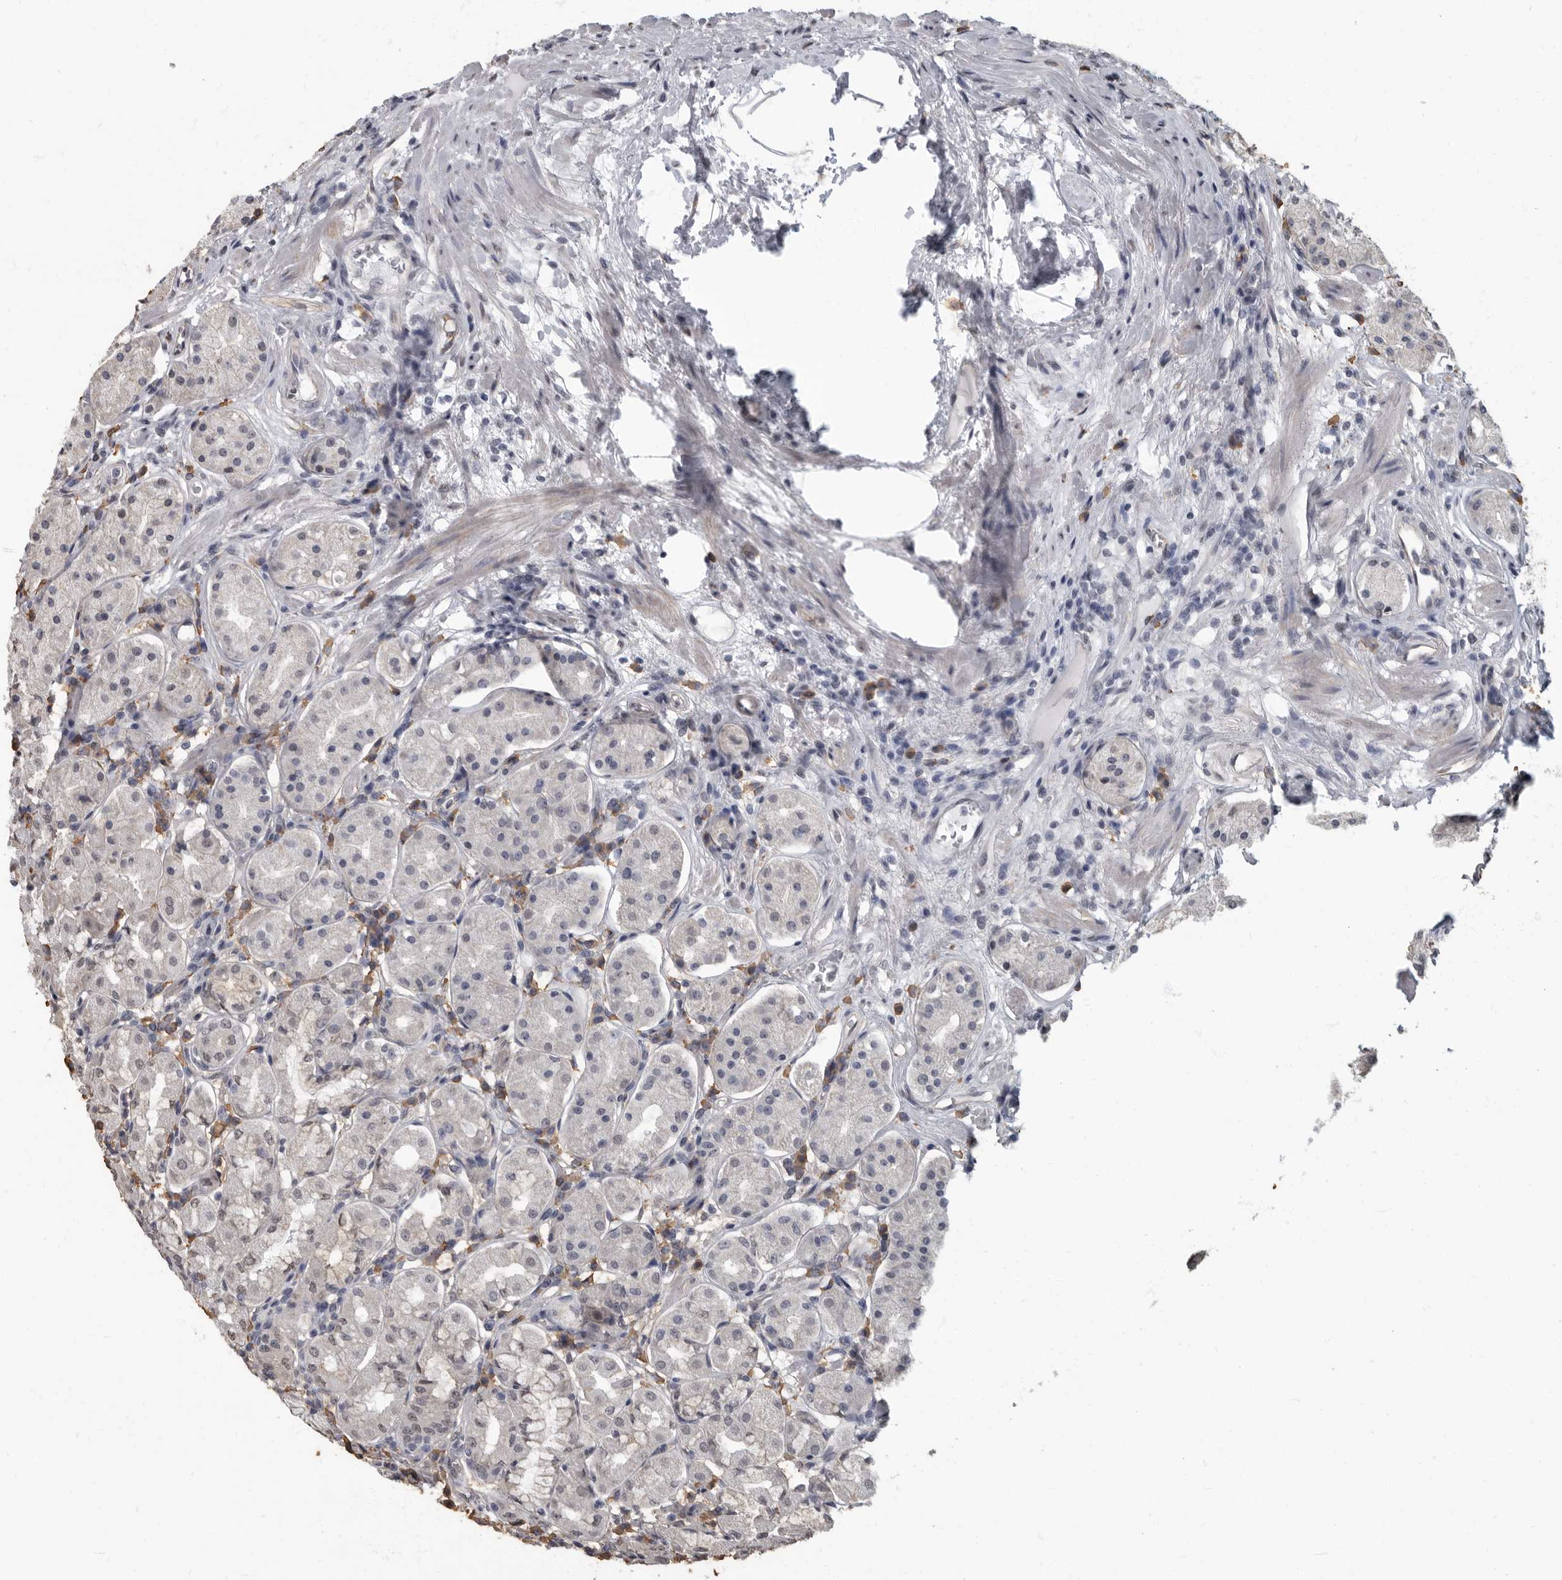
{"staining": {"intensity": "negative", "quantity": "none", "location": "none"}, "tissue": "stomach", "cell_type": "Glandular cells", "image_type": "normal", "snomed": [{"axis": "morphology", "description": "Normal tissue, NOS"}, {"axis": "topography", "description": "Stomach"}, {"axis": "topography", "description": "Stomach, lower"}], "caption": "Immunohistochemical staining of benign human stomach reveals no significant expression in glandular cells.", "gene": "ARHGEF10", "patient": {"sex": "female", "age": 56}}